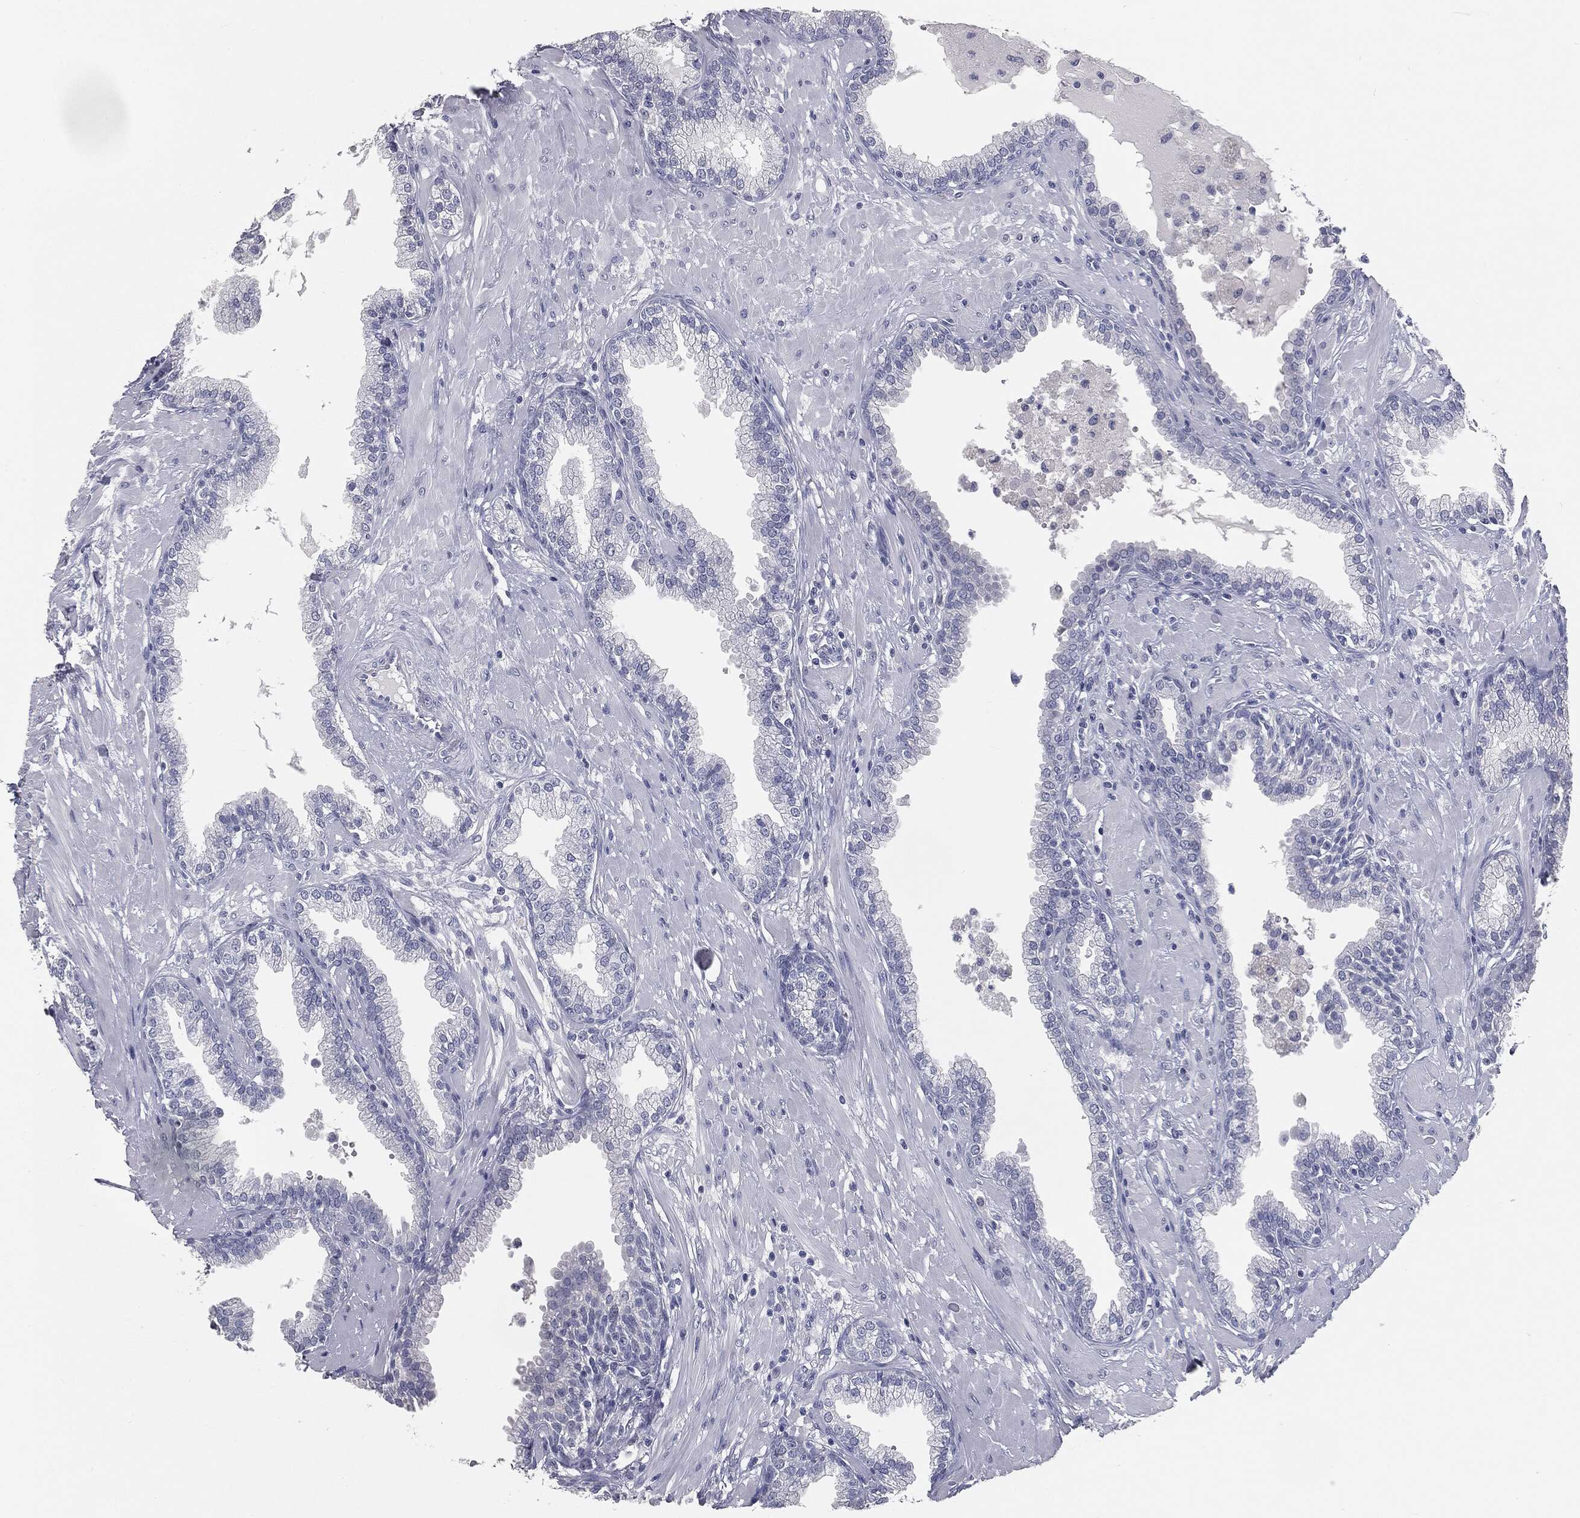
{"staining": {"intensity": "negative", "quantity": "none", "location": "none"}, "tissue": "prostate", "cell_type": "Glandular cells", "image_type": "normal", "snomed": [{"axis": "morphology", "description": "Normal tissue, NOS"}, {"axis": "topography", "description": "Prostate"}], "caption": "Immunohistochemistry (IHC) of benign prostate reveals no staining in glandular cells.", "gene": "PRAME", "patient": {"sex": "male", "age": 64}}